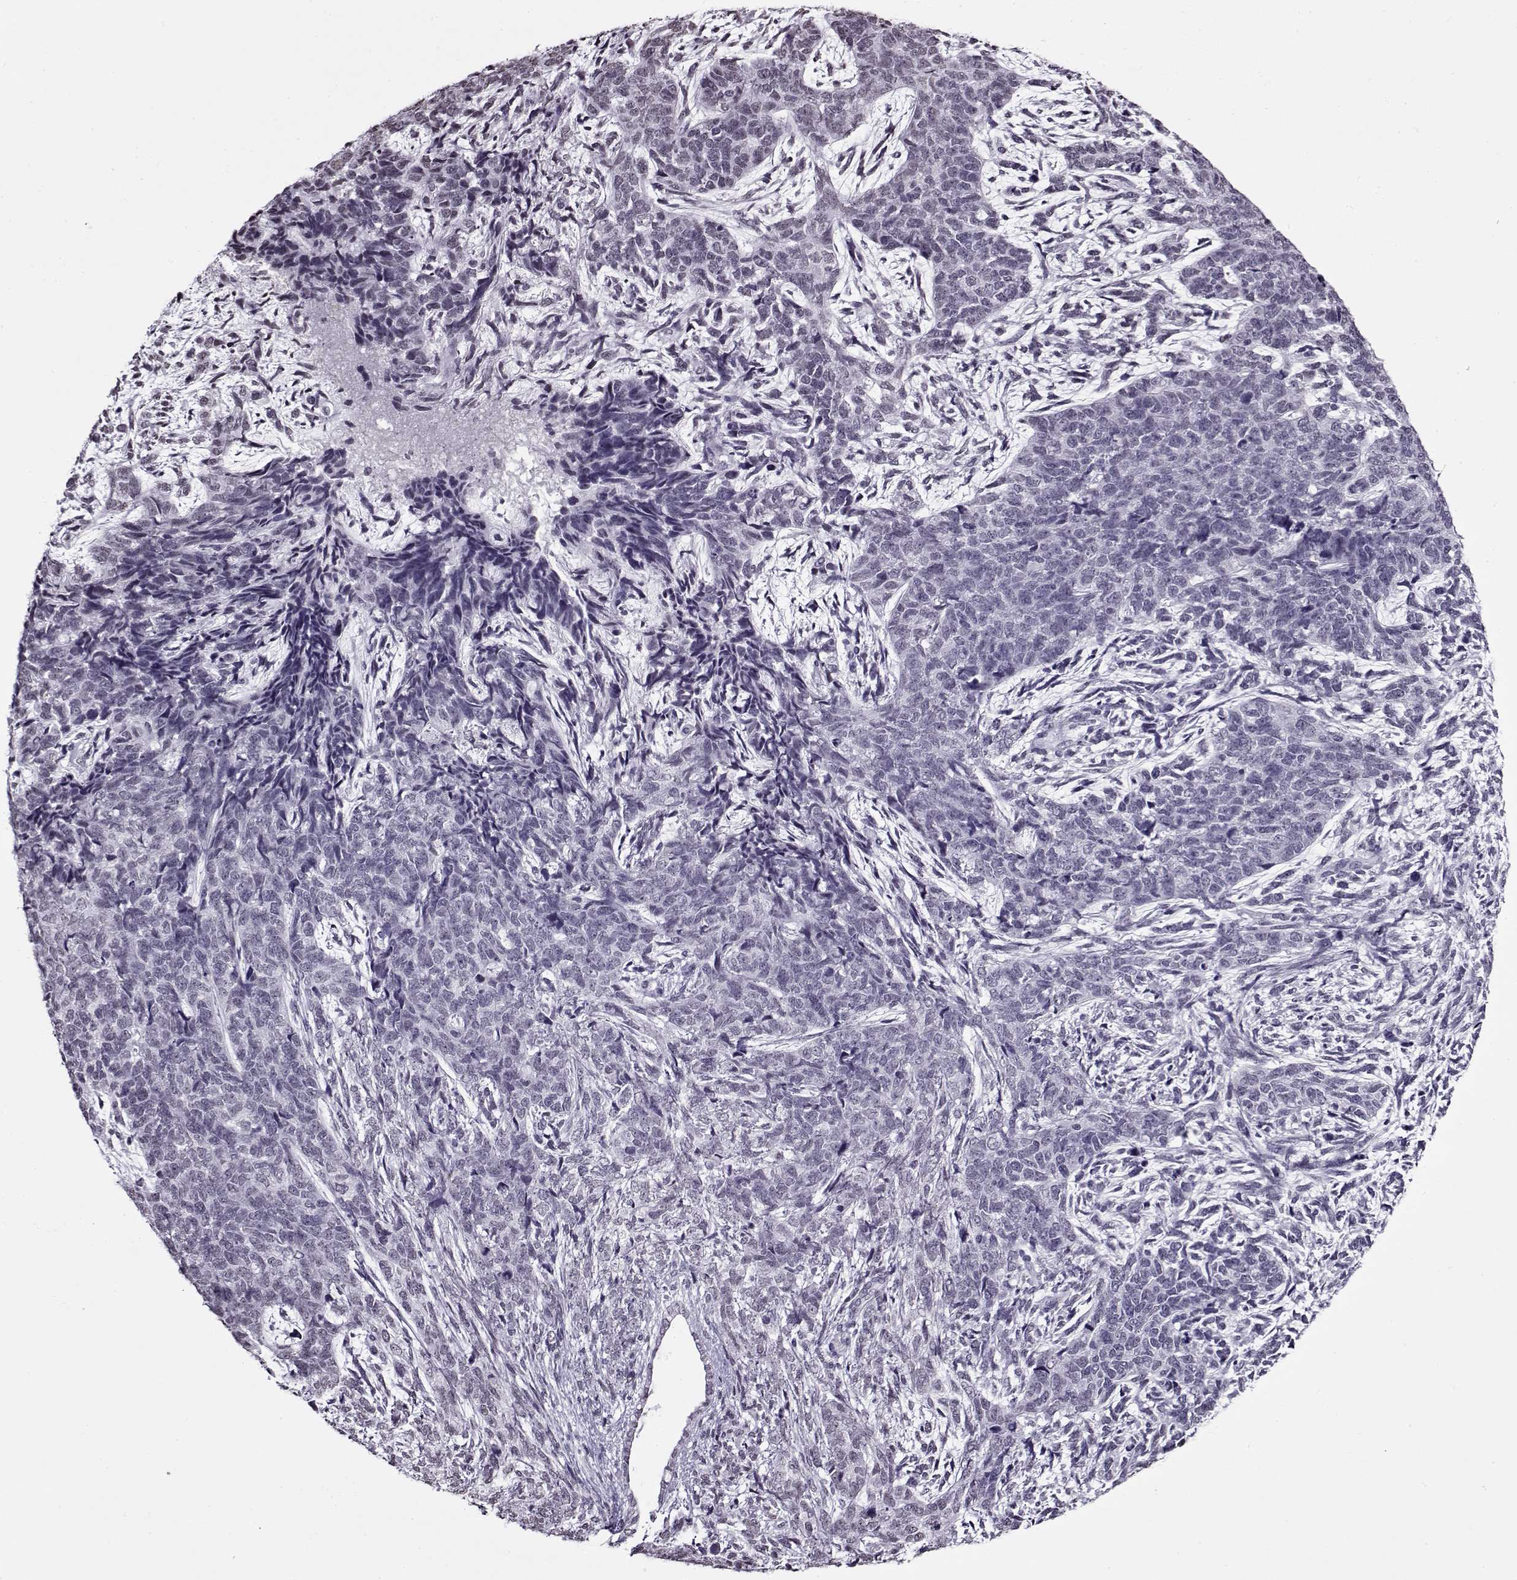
{"staining": {"intensity": "negative", "quantity": "none", "location": "none"}, "tissue": "cervical cancer", "cell_type": "Tumor cells", "image_type": "cancer", "snomed": [{"axis": "morphology", "description": "Squamous cell carcinoma, NOS"}, {"axis": "topography", "description": "Cervix"}], "caption": "This is an IHC histopathology image of human cervical squamous cell carcinoma. There is no expression in tumor cells.", "gene": "PRMT8", "patient": {"sex": "female", "age": 63}}